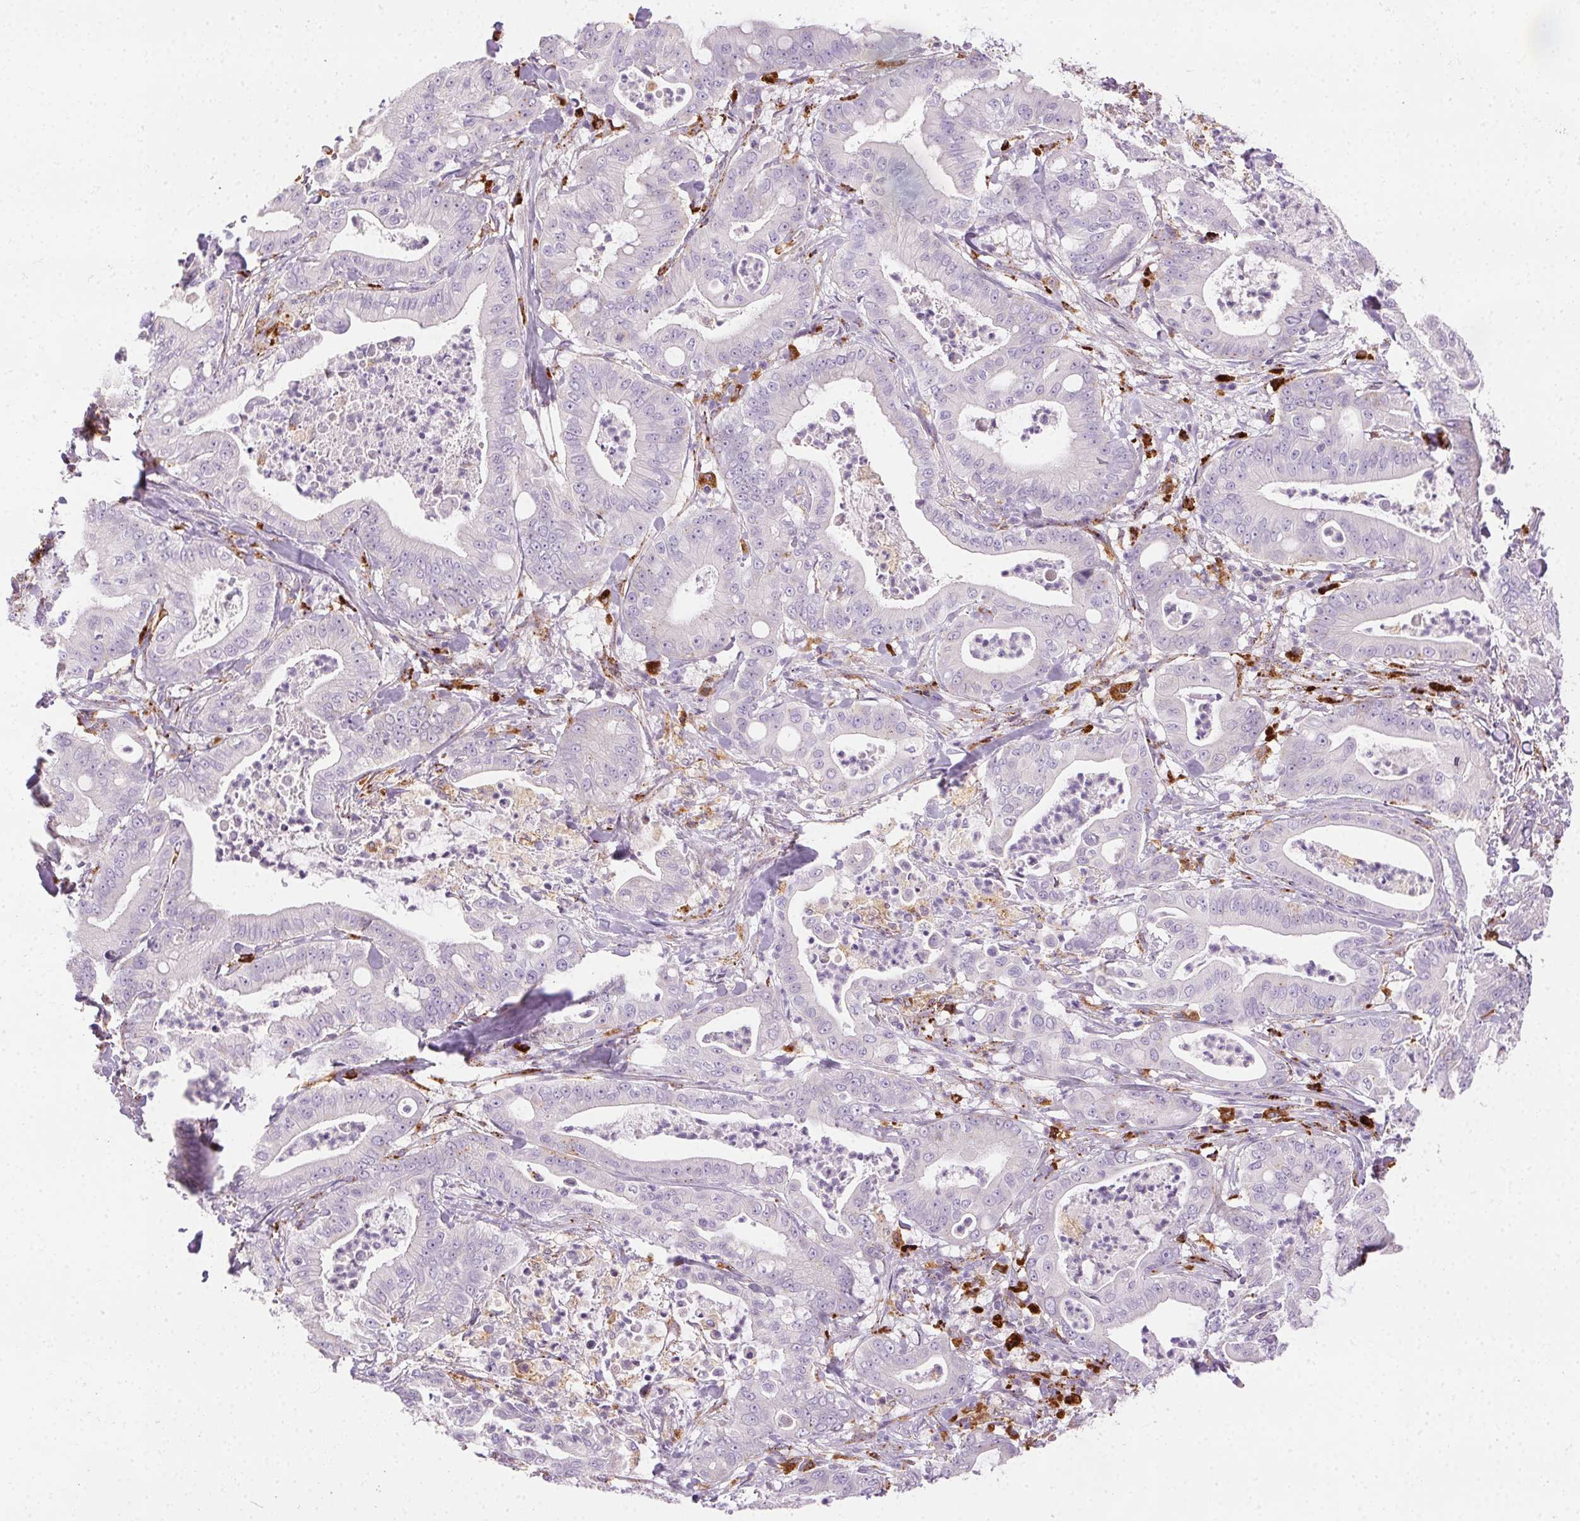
{"staining": {"intensity": "negative", "quantity": "none", "location": "none"}, "tissue": "pancreatic cancer", "cell_type": "Tumor cells", "image_type": "cancer", "snomed": [{"axis": "morphology", "description": "Adenocarcinoma, NOS"}, {"axis": "topography", "description": "Pancreas"}], "caption": "This image is of pancreatic cancer stained with immunohistochemistry (IHC) to label a protein in brown with the nuclei are counter-stained blue. There is no positivity in tumor cells.", "gene": "SCPEP1", "patient": {"sex": "male", "age": 71}}